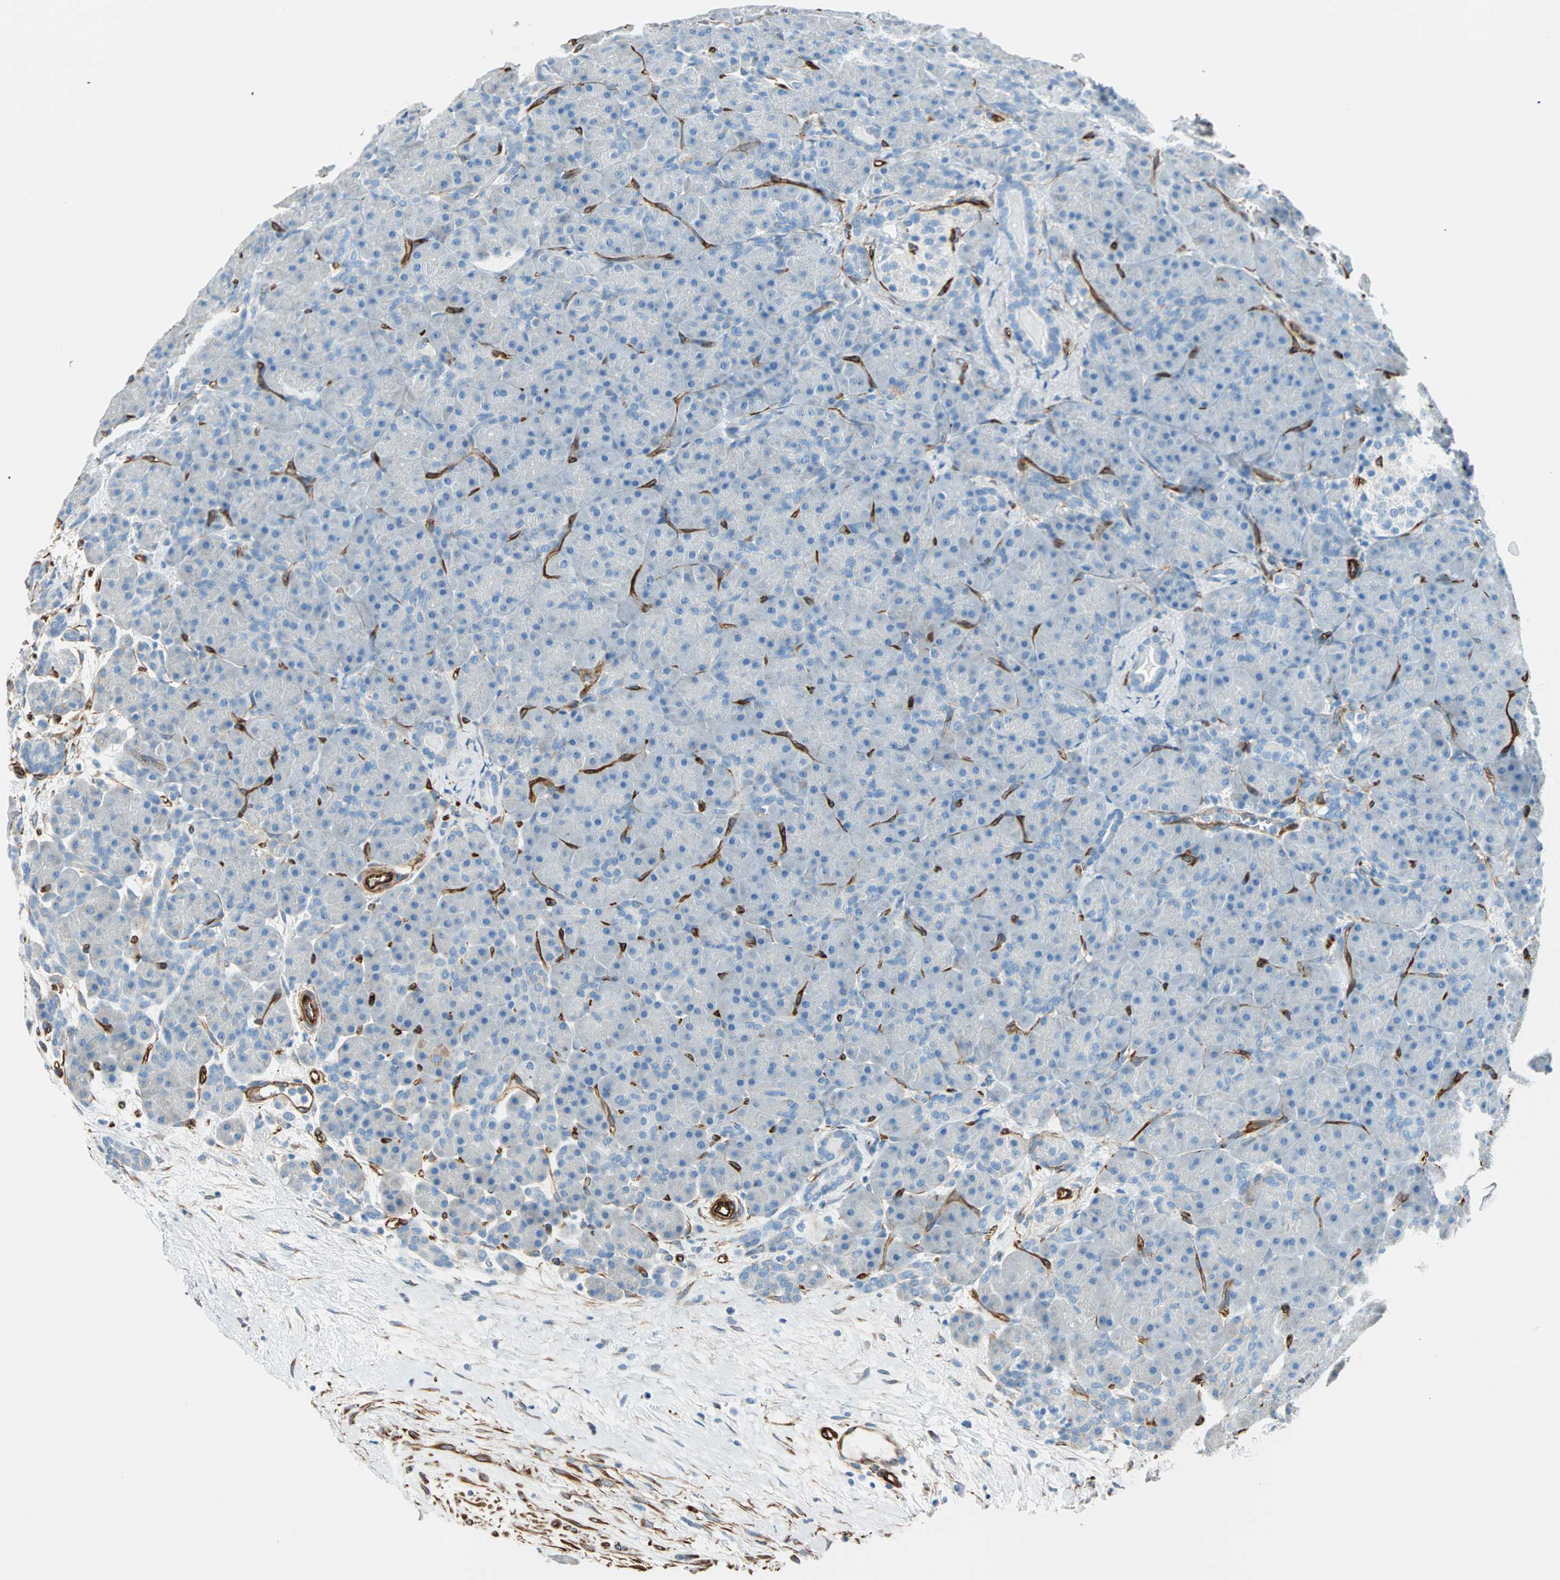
{"staining": {"intensity": "negative", "quantity": "none", "location": "none"}, "tissue": "pancreas", "cell_type": "Exocrine glandular cells", "image_type": "normal", "snomed": [{"axis": "morphology", "description": "Normal tissue, NOS"}, {"axis": "topography", "description": "Pancreas"}], "caption": "Micrograph shows no protein expression in exocrine glandular cells of benign pancreas.", "gene": "NES", "patient": {"sex": "male", "age": 66}}